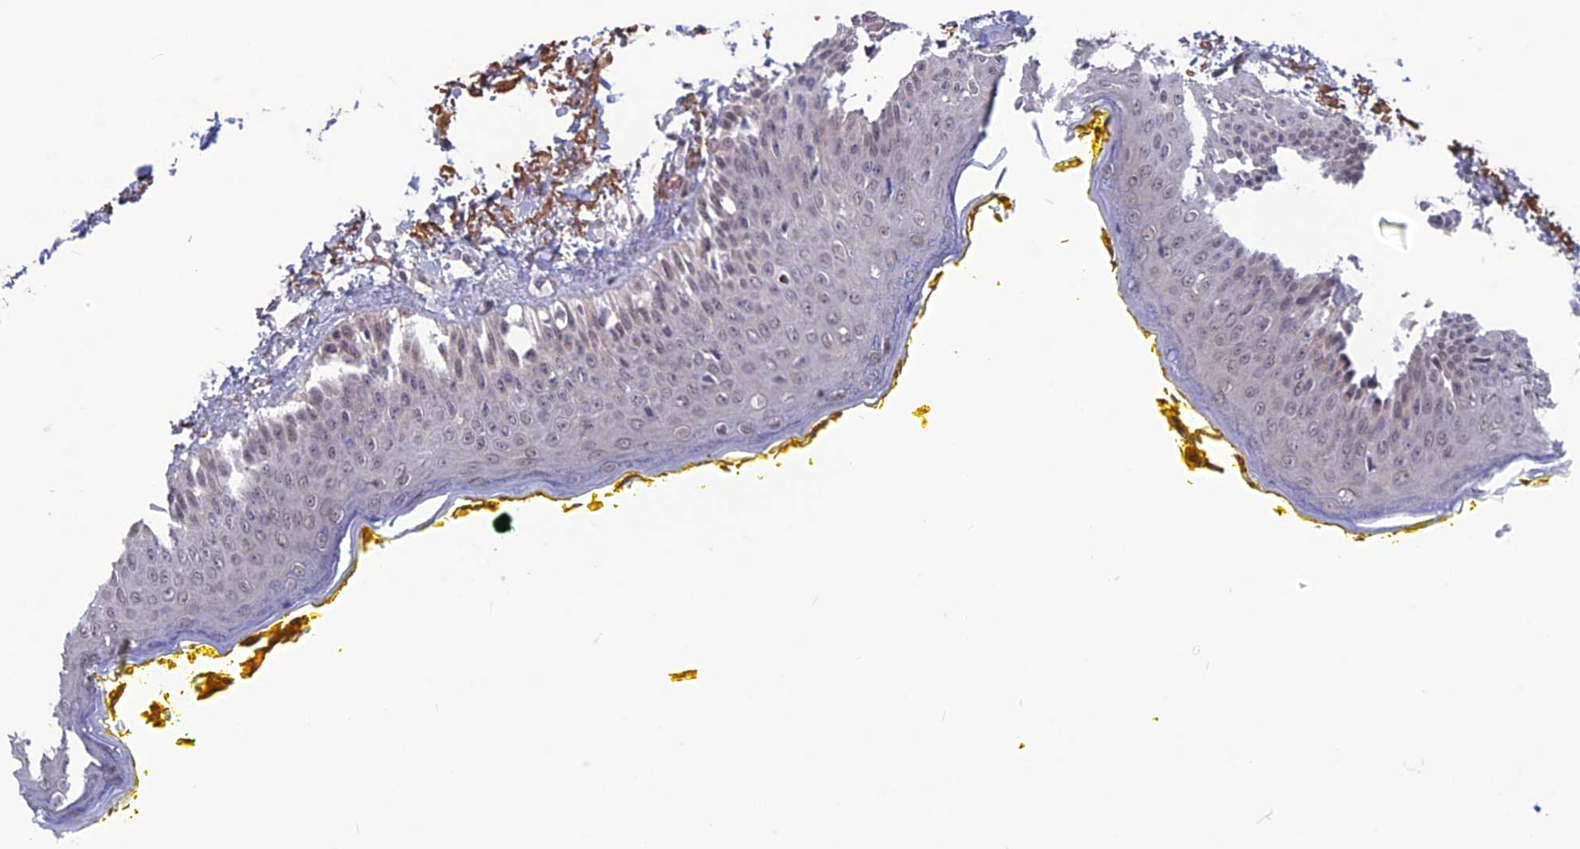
{"staining": {"intensity": "weak", "quantity": "25%-75%", "location": "nuclear"}, "tissue": "oral mucosa", "cell_type": "Squamous epithelial cells", "image_type": "normal", "snomed": [{"axis": "morphology", "description": "Normal tissue, NOS"}, {"axis": "topography", "description": "Oral tissue"}], "caption": "The micrograph demonstrates staining of unremarkable oral mucosa, revealing weak nuclear protein expression (brown color) within squamous epithelial cells. The staining was performed using DAB to visualize the protein expression in brown, while the nuclei were stained in blue with hematoxylin (Magnification: 20x).", "gene": "FKBPL", "patient": {"sex": "female", "age": 70}}